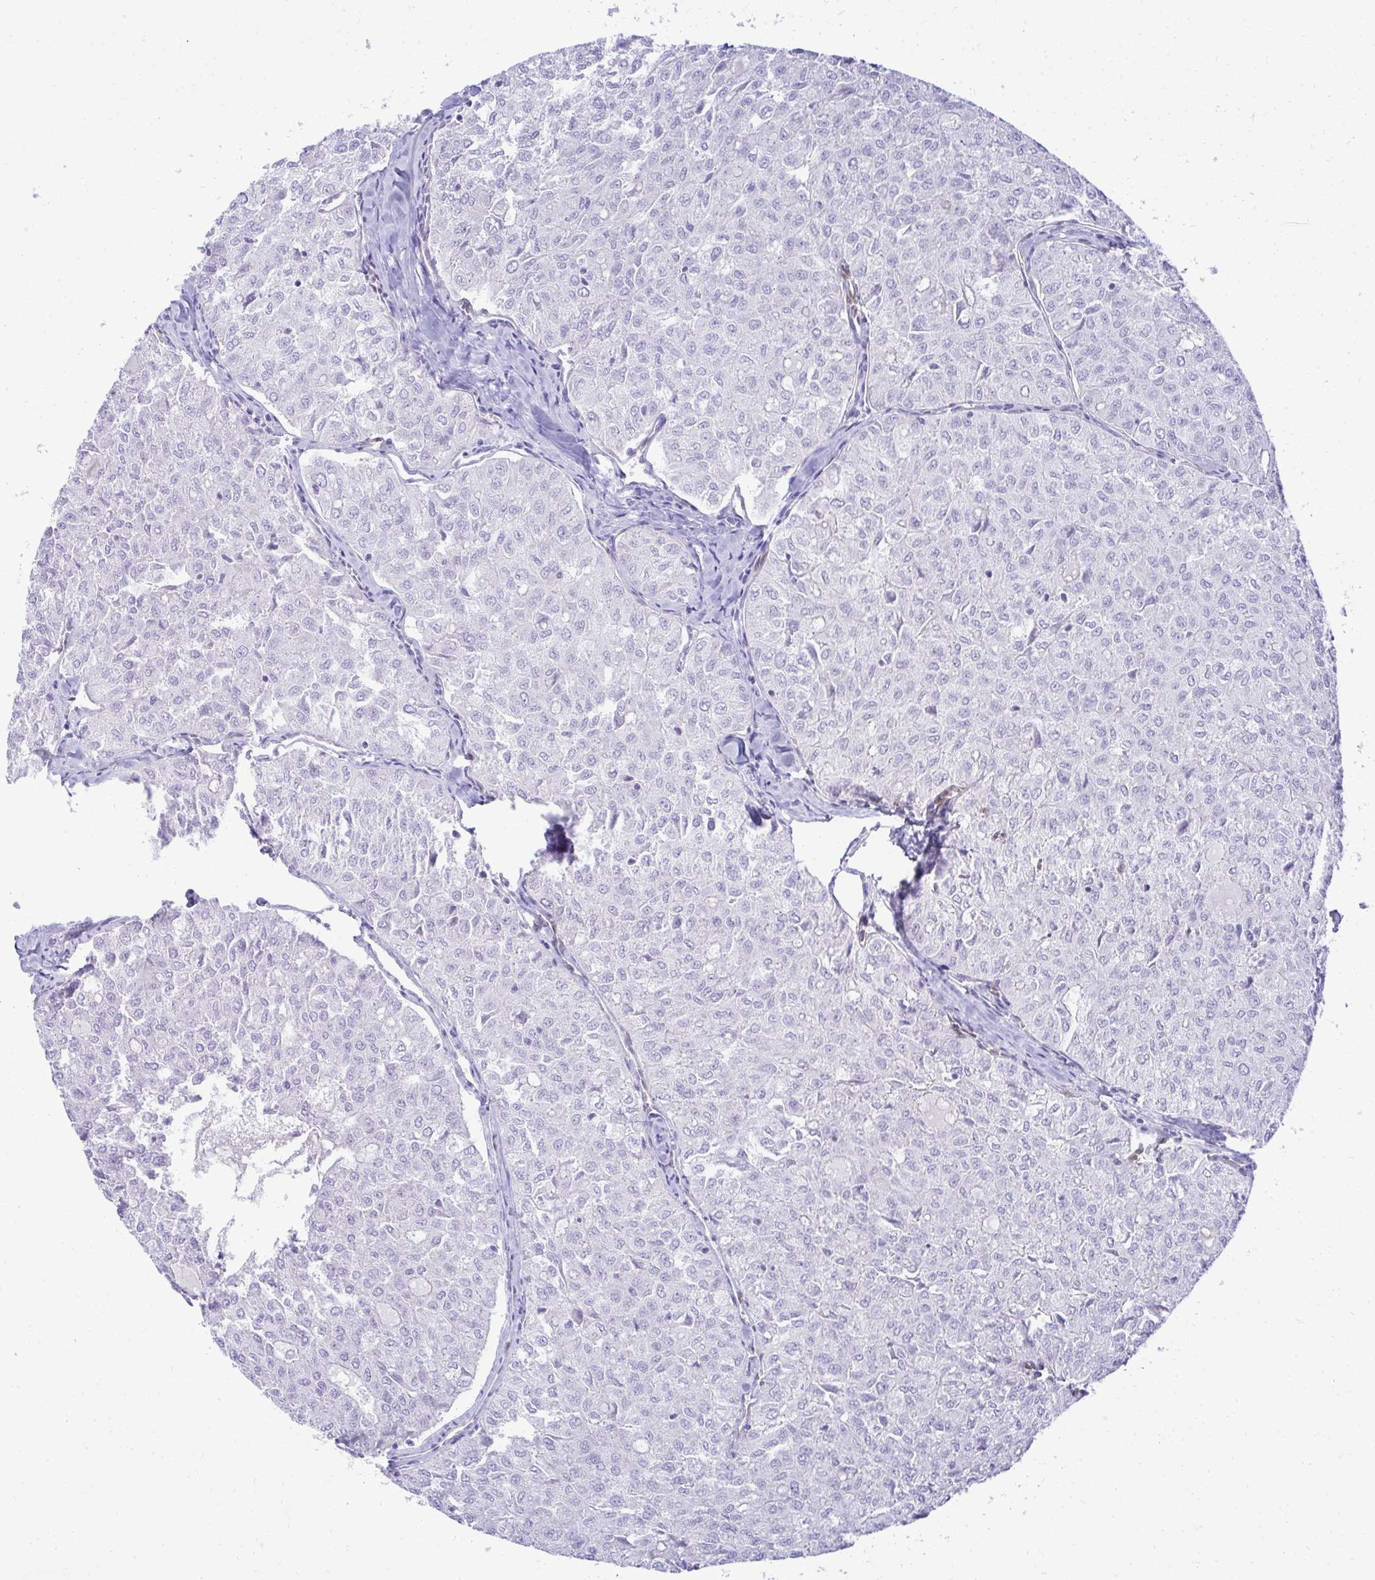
{"staining": {"intensity": "negative", "quantity": "none", "location": "none"}, "tissue": "thyroid cancer", "cell_type": "Tumor cells", "image_type": "cancer", "snomed": [{"axis": "morphology", "description": "Follicular adenoma carcinoma, NOS"}, {"axis": "topography", "description": "Thyroid gland"}], "caption": "DAB immunohistochemical staining of follicular adenoma carcinoma (thyroid) exhibits no significant staining in tumor cells. (Brightfield microscopy of DAB (3,3'-diaminobenzidine) immunohistochemistry (IHC) at high magnification).", "gene": "PGM2L1", "patient": {"sex": "male", "age": 75}}